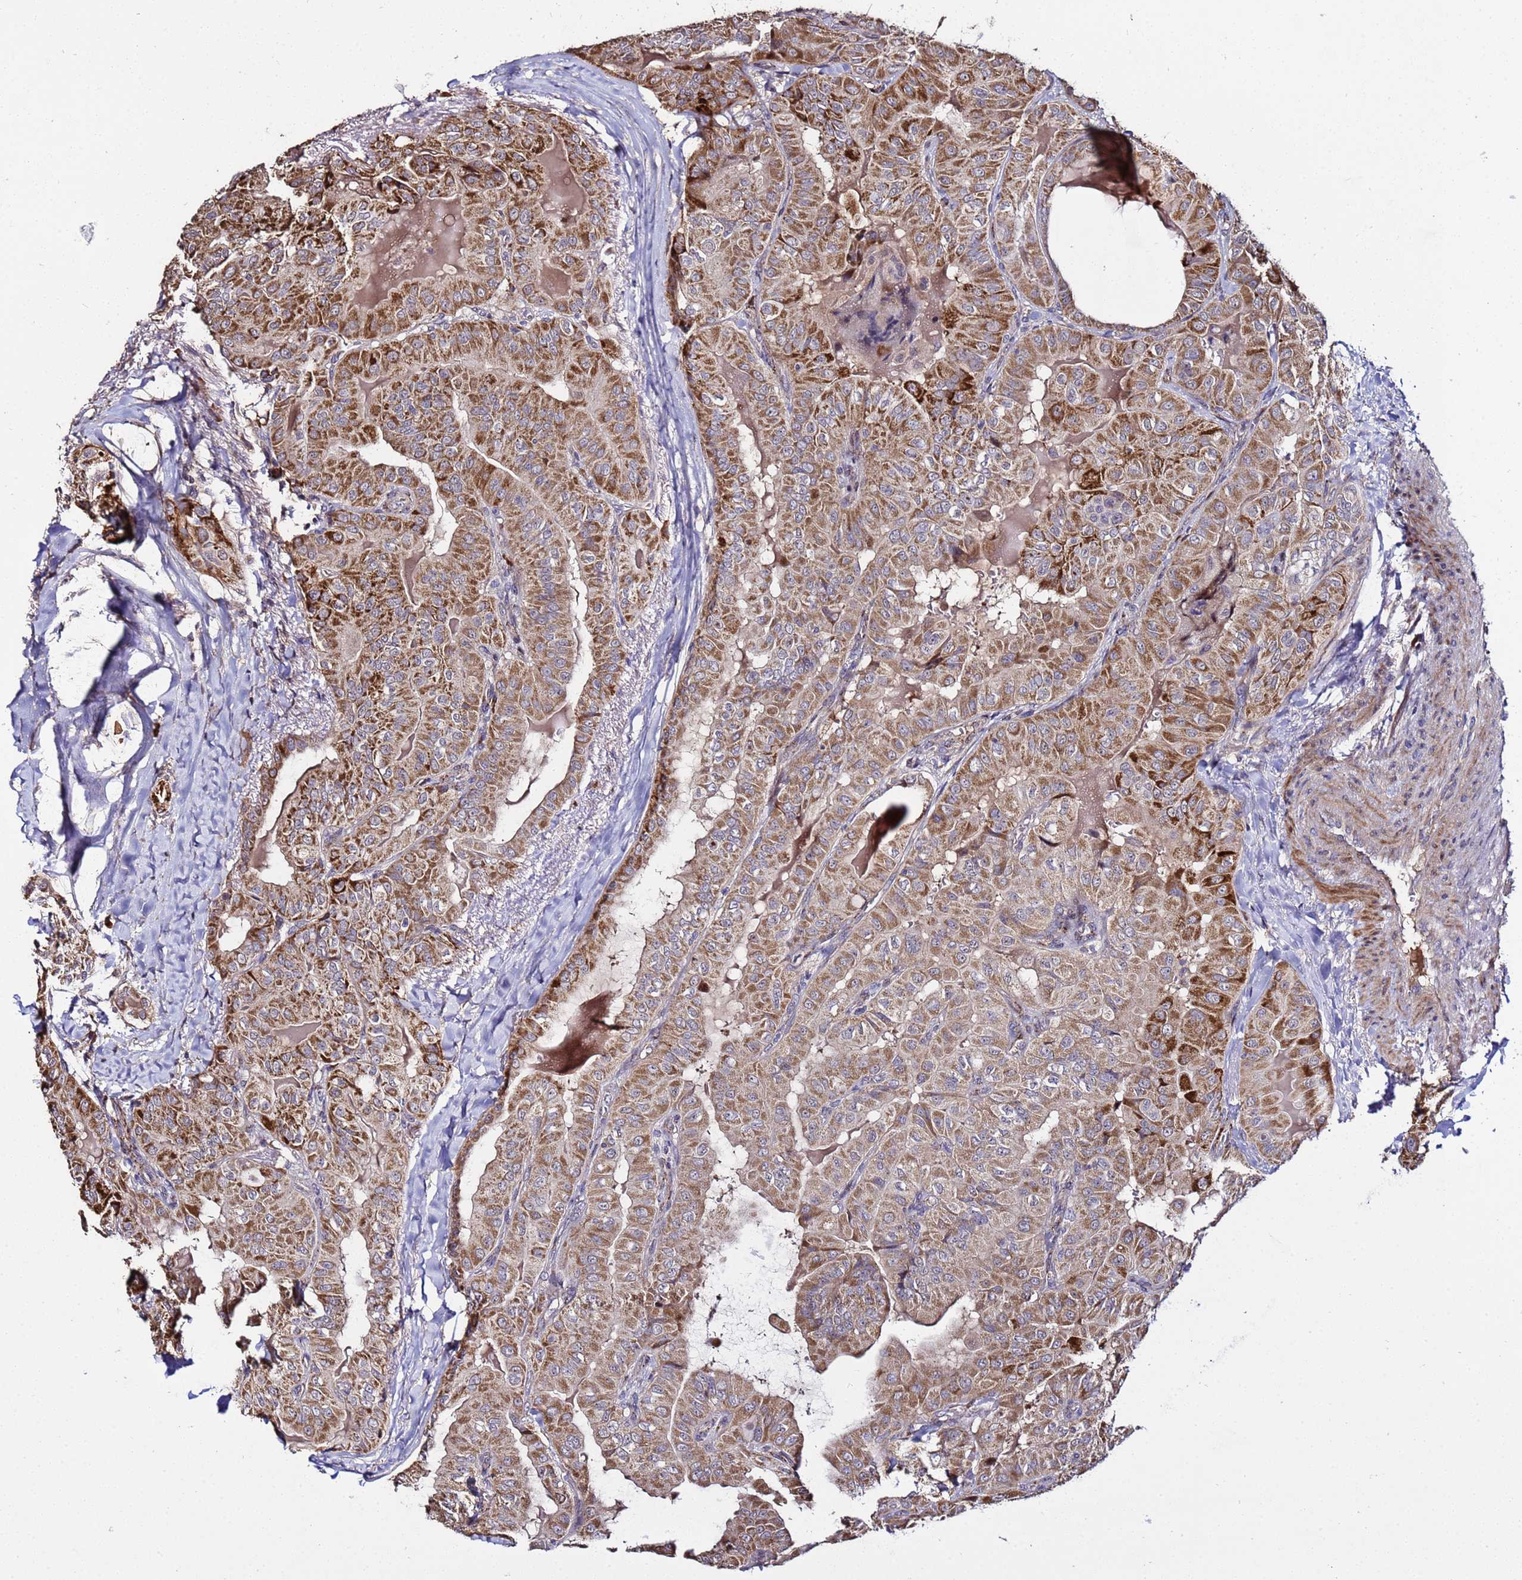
{"staining": {"intensity": "strong", "quantity": ">75%", "location": "cytoplasmic/membranous"}, "tissue": "thyroid cancer", "cell_type": "Tumor cells", "image_type": "cancer", "snomed": [{"axis": "morphology", "description": "Papillary adenocarcinoma, NOS"}, {"axis": "topography", "description": "Thyroid gland"}], "caption": "Immunohistochemistry image of neoplastic tissue: thyroid papillary adenocarcinoma stained using immunohistochemistry (IHC) displays high levels of strong protein expression localized specifically in the cytoplasmic/membranous of tumor cells, appearing as a cytoplasmic/membranous brown color.", "gene": "WNK4", "patient": {"sex": "female", "age": 68}}